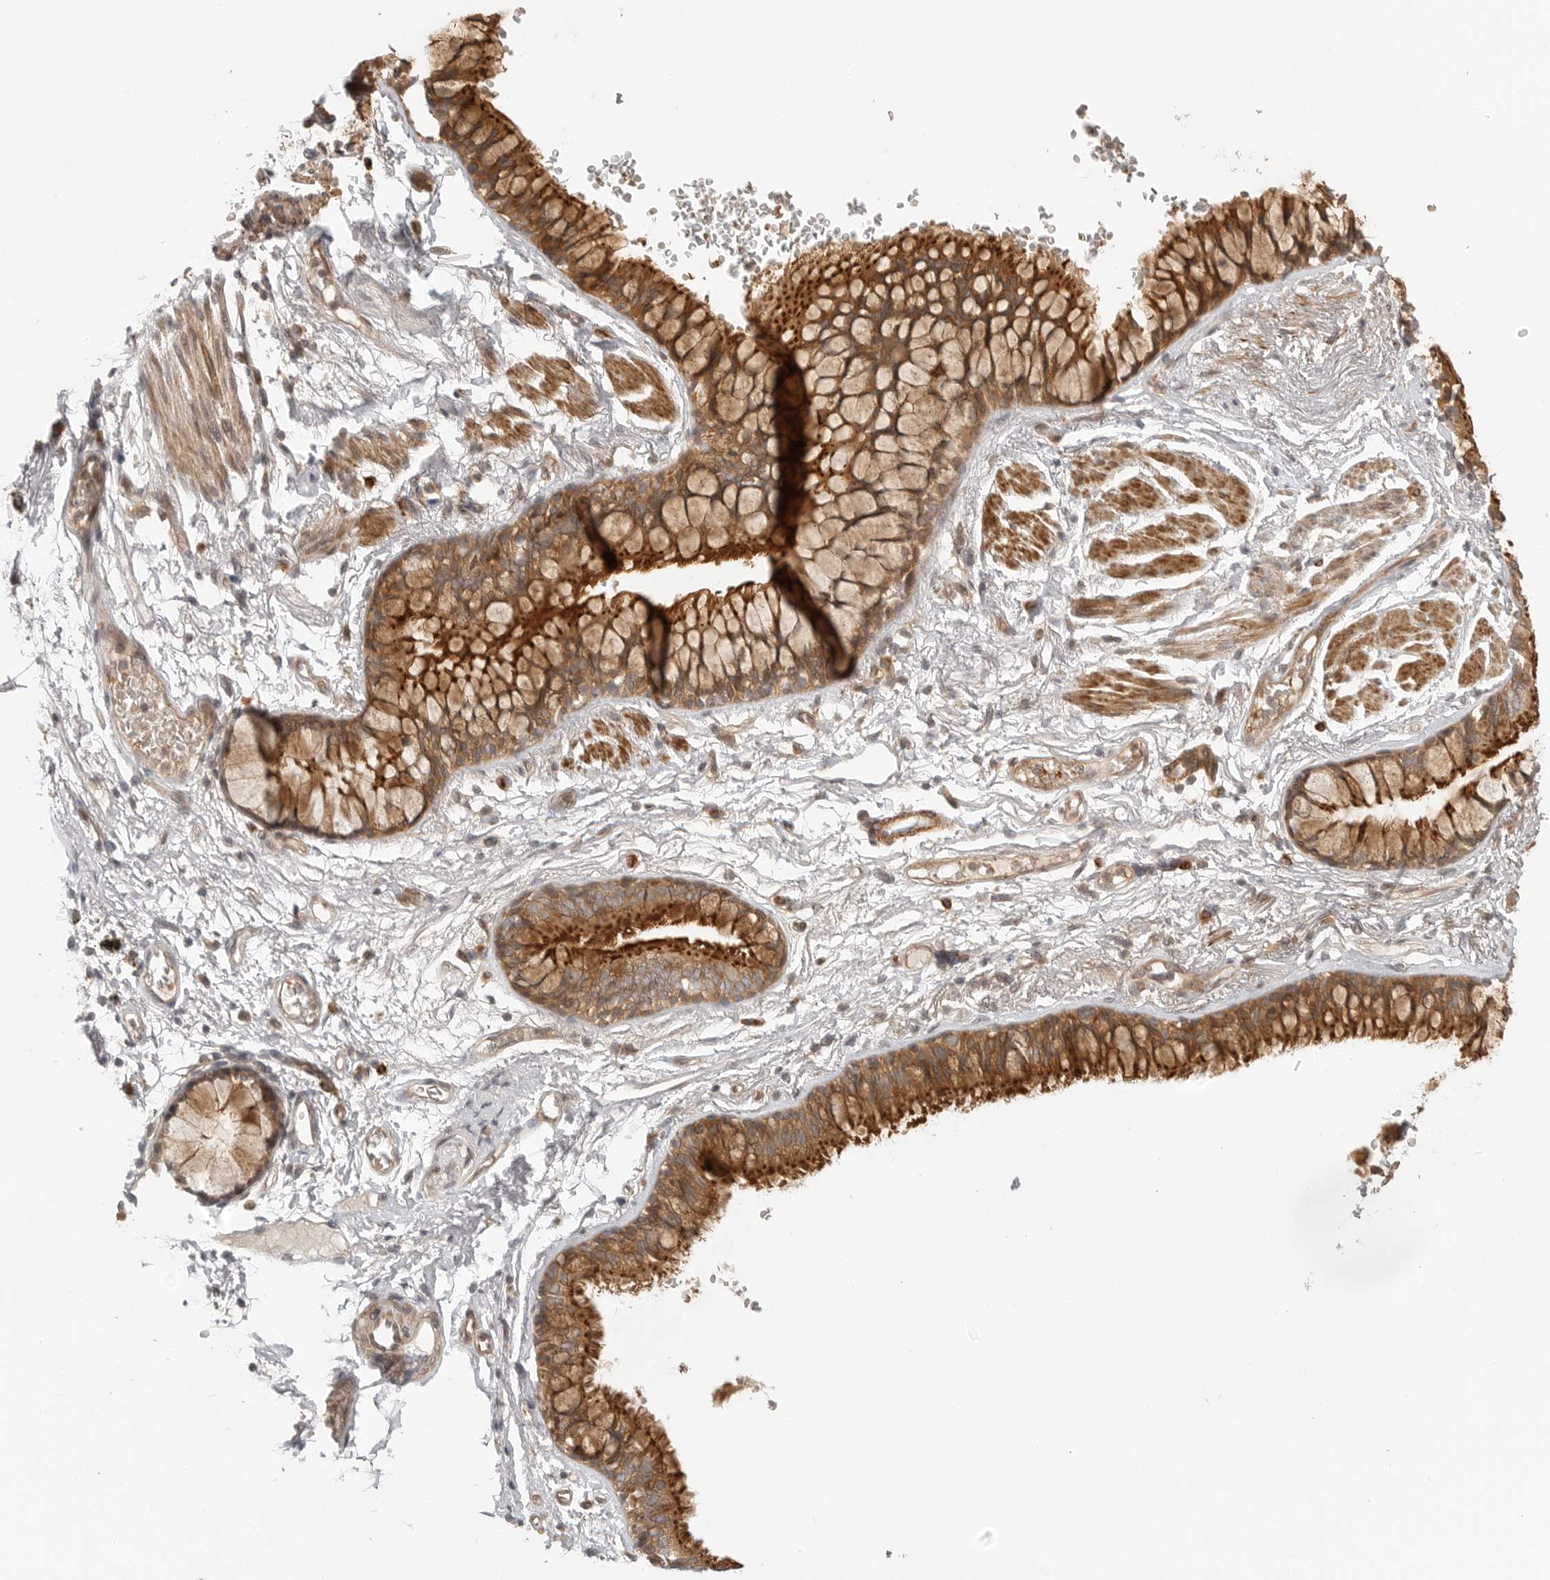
{"staining": {"intensity": "weak", "quantity": ">75%", "location": "cytoplasmic/membranous"}, "tissue": "adipose tissue", "cell_type": "Adipocytes", "image_type": "normal", "snomed": [{"axis": "morphology", "description": "Normal tissue, NOS"}, {"axis": "topography", "description": "Cartilage tissue"}, {"axis": "topography", "description": "Bronchus"}], "caption": "Immunohistochemical staining of benign adipose tissue demonstrates low levels of weak cytoplasmic/membranous expression in about >75% of adipocytes. The staining is performed using DAB (3,3'-diaminobenzidine) brown chromogen to label protein expression. The nuclei are counter-stained blue using hematoxylin.", "gene": "CCPG1", "patient": {"sex": "female", "age": 73}}